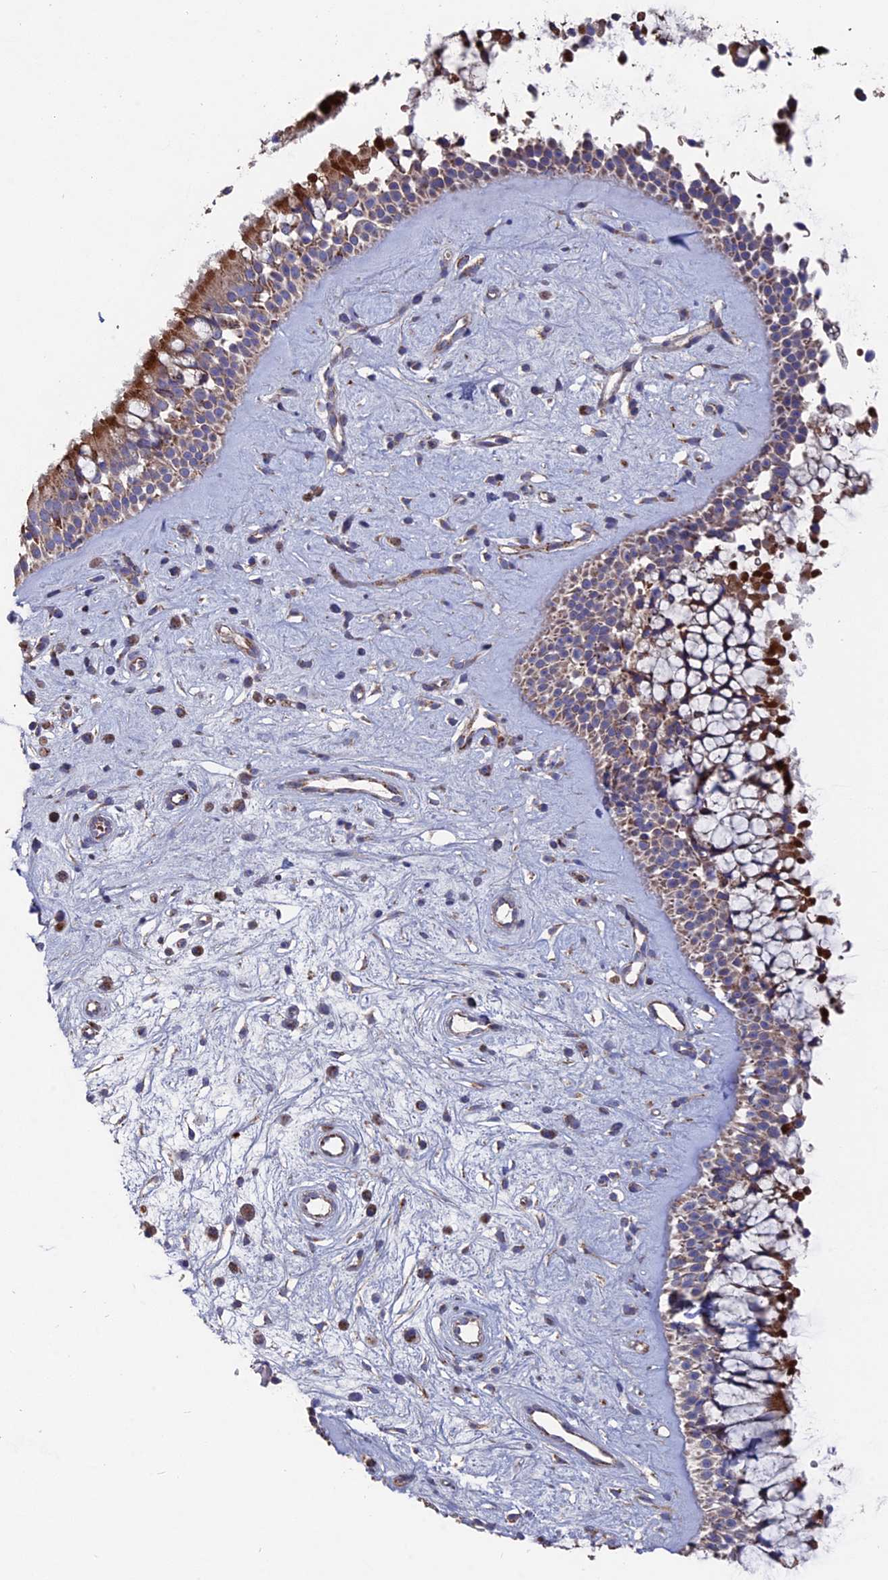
{"staining": {"intensity": "moderate", "quantity": "25%-75%", "location": "cytoplasmic/membranous"}, "tissue": "nasopharynx", "cell_type": "Respiratory epithelial cells", "image_type": "normal", "snomed": [{"axis": "morphology", "description": "Normal tissue, NOS"}, {"axis": "topography", "description": "Nasopharynx"}], "caption": "Immunohistochemistry (IHC) photomicrograph of unremarkable human nasopharynx stained for a protein (brown), which exhibits medium levels of moderate cytoplasmic/membranous positivity in about 25%-75% of respiratory epithelial cells.", "gene": "TGFA", "patient": {"sex": "male", "age": 32}}